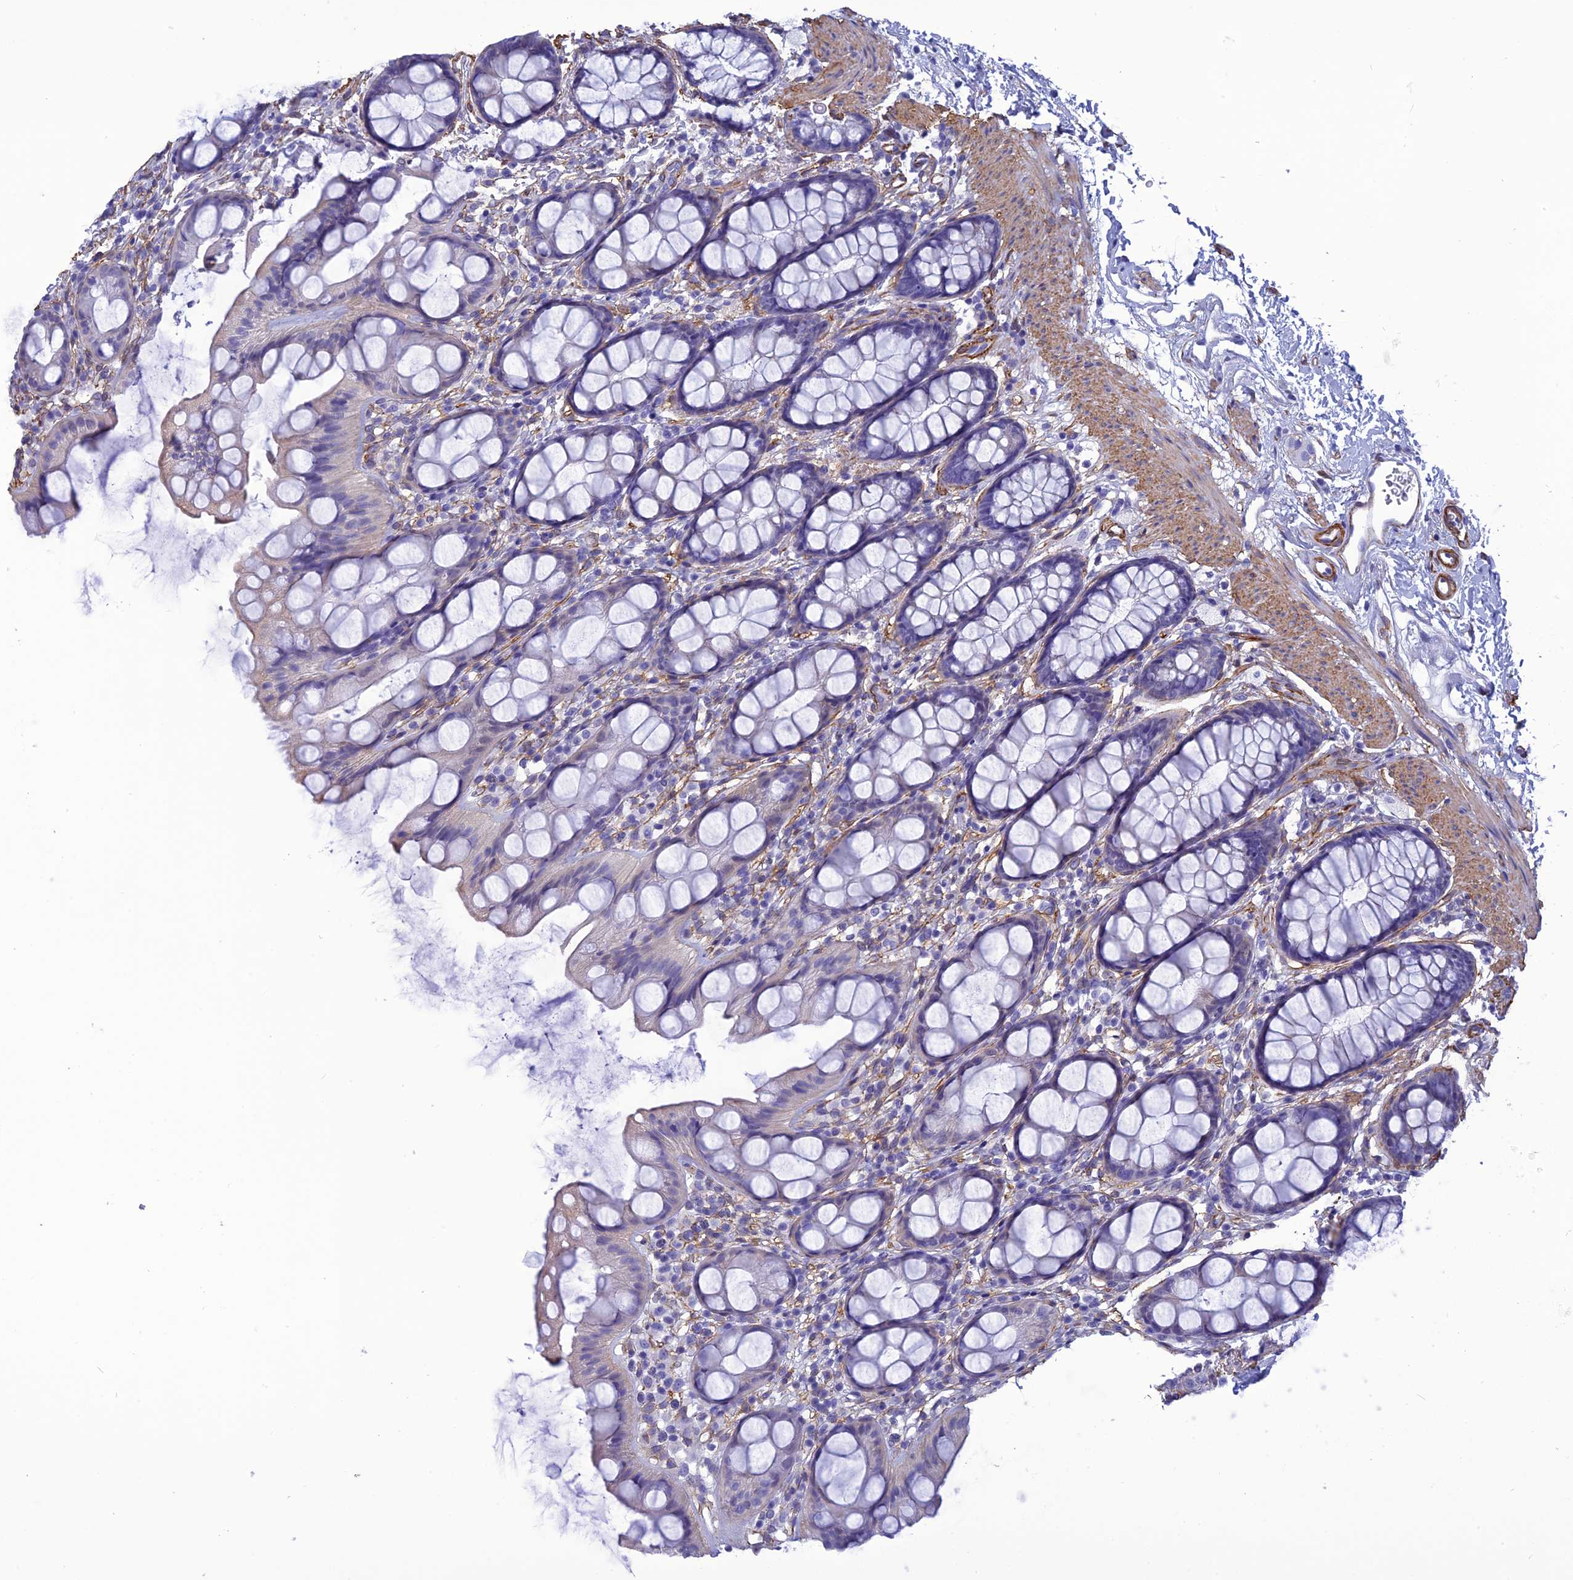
{"staining": {"intensity": "negative", "quantity": "none", "location": "none"}, "tissue": "rectum", "cell_type": "Glandular cells", "image_type": "normal", "snomed": [{"axis": "morphology", "description": "Normal tissue, NOS"}, {"axis": "topography", "description": "Rectum"}], "caption": "Glandular cells show no significant staining in benign rectum. Nuclei are stained in blue.", "gene": "NKD1", "patient": {"sex": "female", "age": 65}}